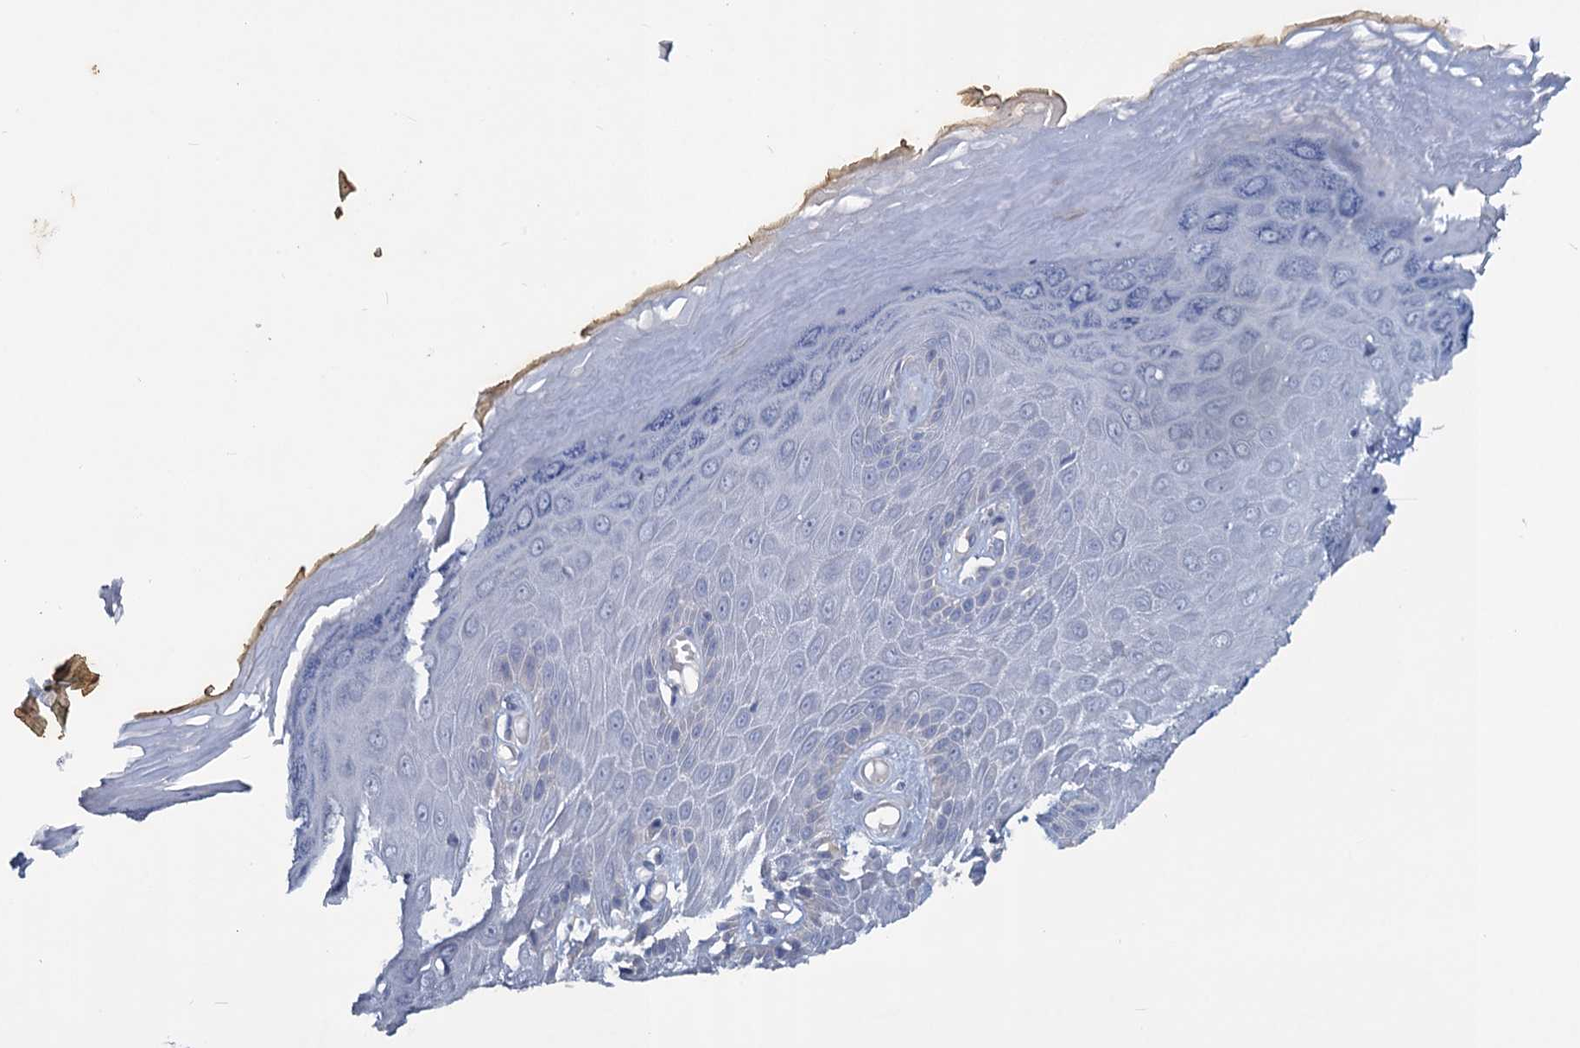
{"staining": {"intensity": "moderate", "quantity": "<25%", "location": "cytoplasmic/membranous"}, "tissue": "skin", "cell_type": "Epidermal cells", "image_type": "normal", "snomed": [{"axis": "morphology", "description": "Normal tissue, NOS"}, {"axis": "topography", "description": "Anal"}], "caption": "The histopathology image shows a brown stain indicating the presence of a protein in the cytoplasmic/membranous of epidermal cells in skin.", "gene": "SLC2A7", "patient": {"sex": "male", "age": 78}}